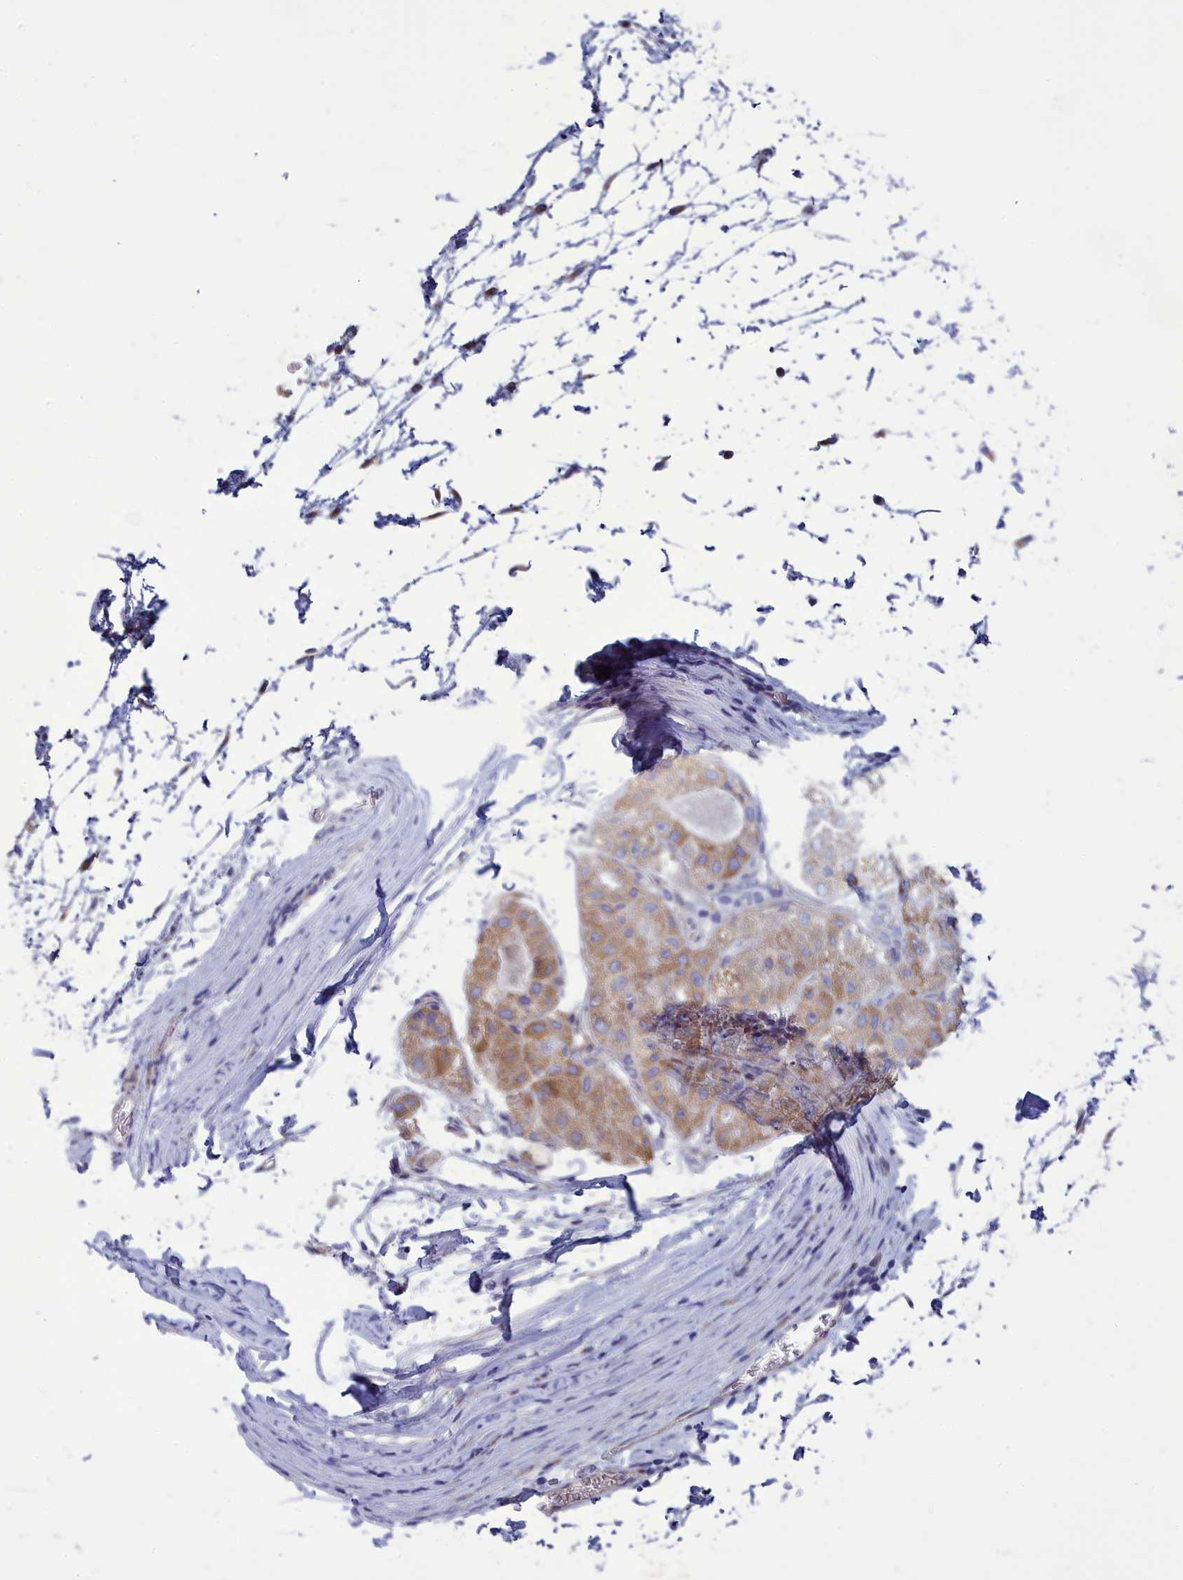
{"staining": {"intensity": "moderate", "quantity": ">75%", "location": "cytoplasmic/membranous"}, "tissue": "liver cancer", "cell_type": "Tumor cells", "image_type": "cancer", "snomed": [{"axis": "morphology", "description": "Carcinoma, Hepatocellular, NOS"}, {"axis": "topography", "description": "Liver"}], "caption": "A brown stain shows moderate cytoplasmic/membranous expression of a protein in liver cancer (hepatocellular carcinoma) tumor cells.", "gene": "CENATAC", "patient": {"sex": "male", "age": 80}}